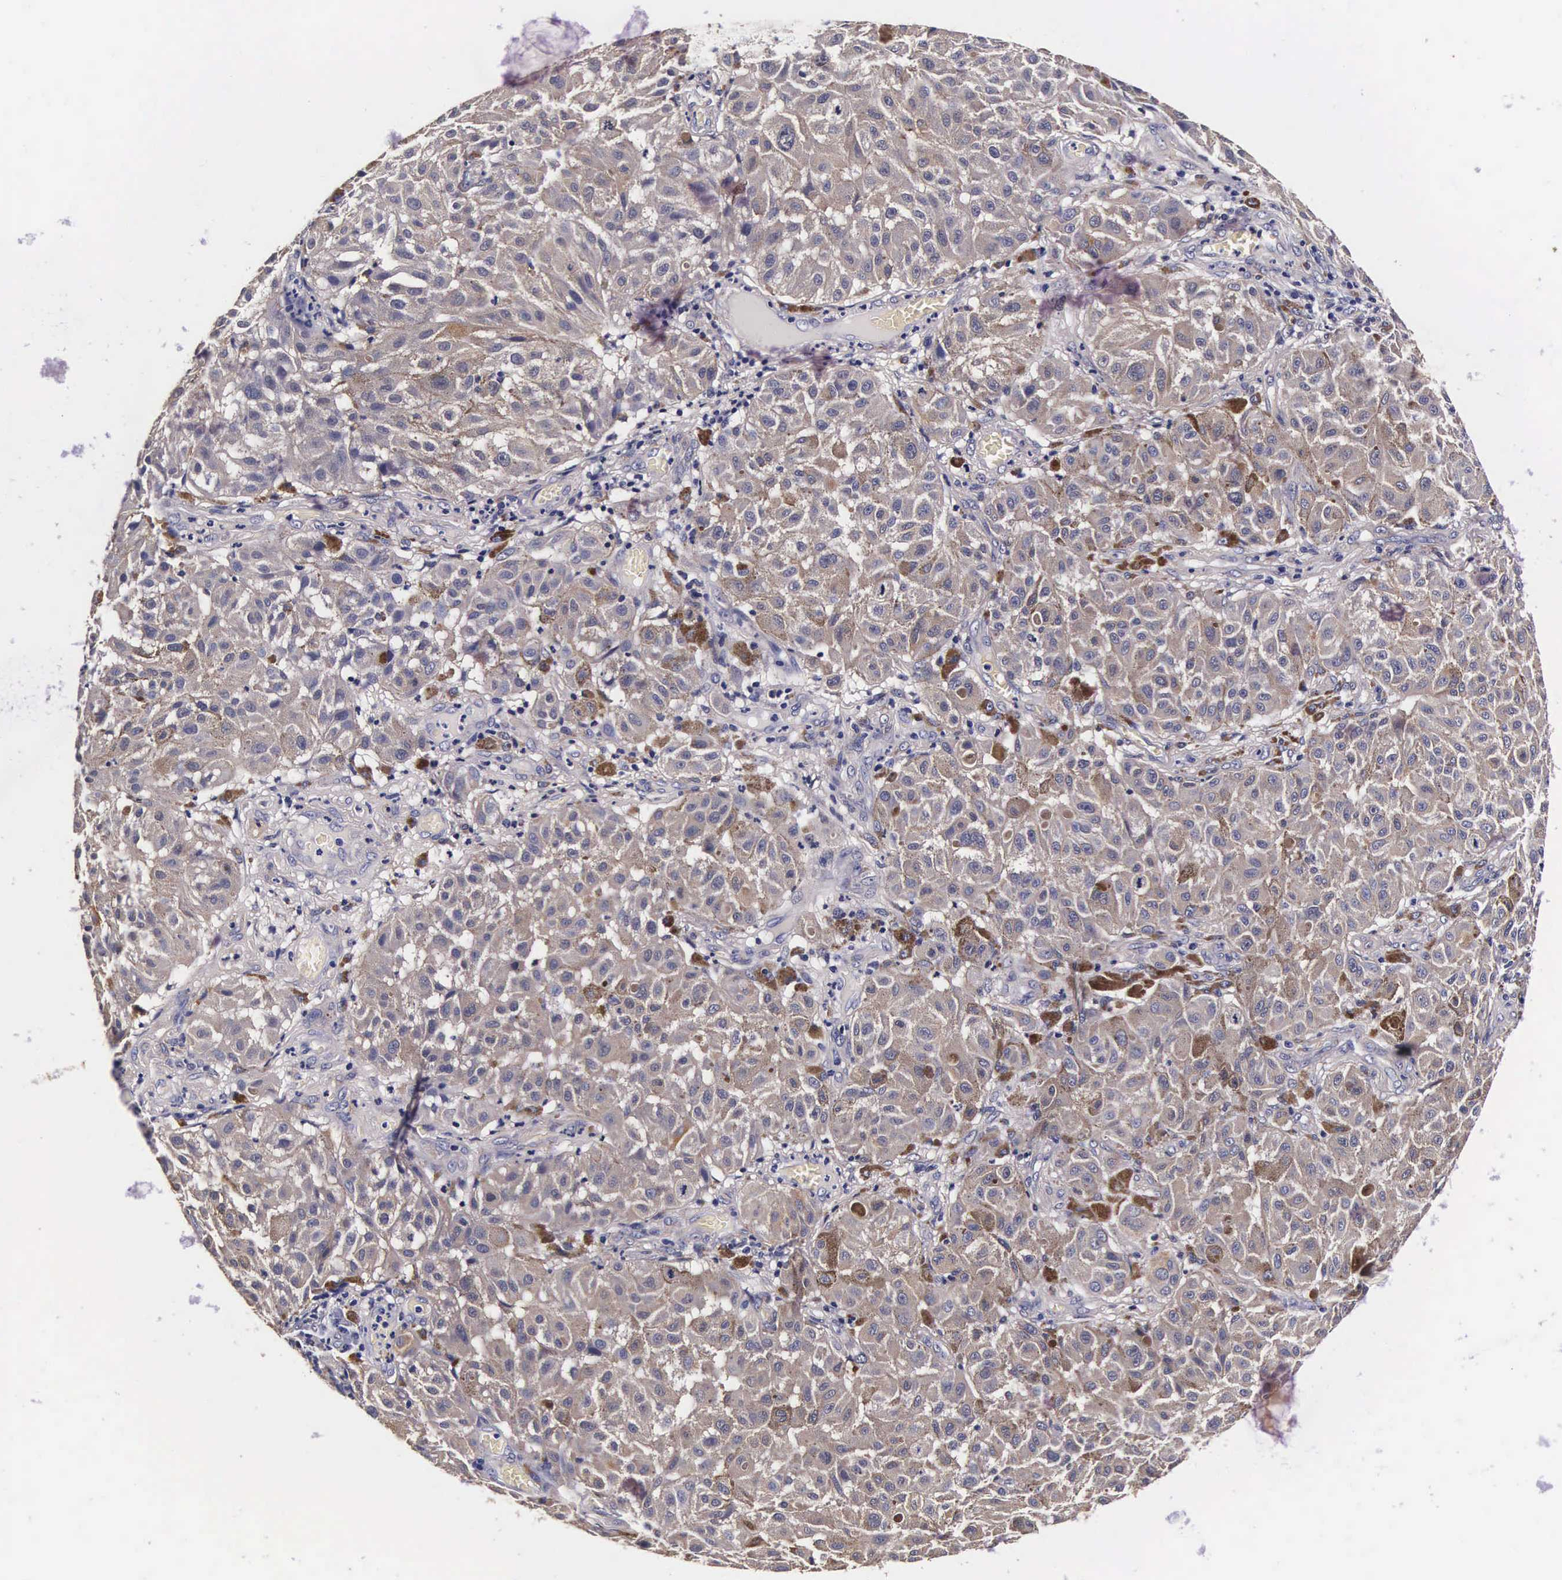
{"staining": {"intensity": "moderate", "quantity": ">75%", "location": "cytoplasmic/membranous"}, "tissue": "melanoma", "cell_type": "Tumor cells", "image_type": "cancer", "snomed": [{"axis": "morphology", "description": "Malignant melanoma, NOS"}, {"axis": "topography", "description": "Skin"}], "caption": "Immunohistochemistry image of neoplastic tissue: melanoma stained using immunohistochemistry (IHC) shows medium levels of moderate protein expression localized specifically in the cytoplasmic/membranous of tumor cells, appearing as a cytoplasmic/membranous brown color.", "gene": "CTSB", "patient": {"sex": "female", "age": 64}}